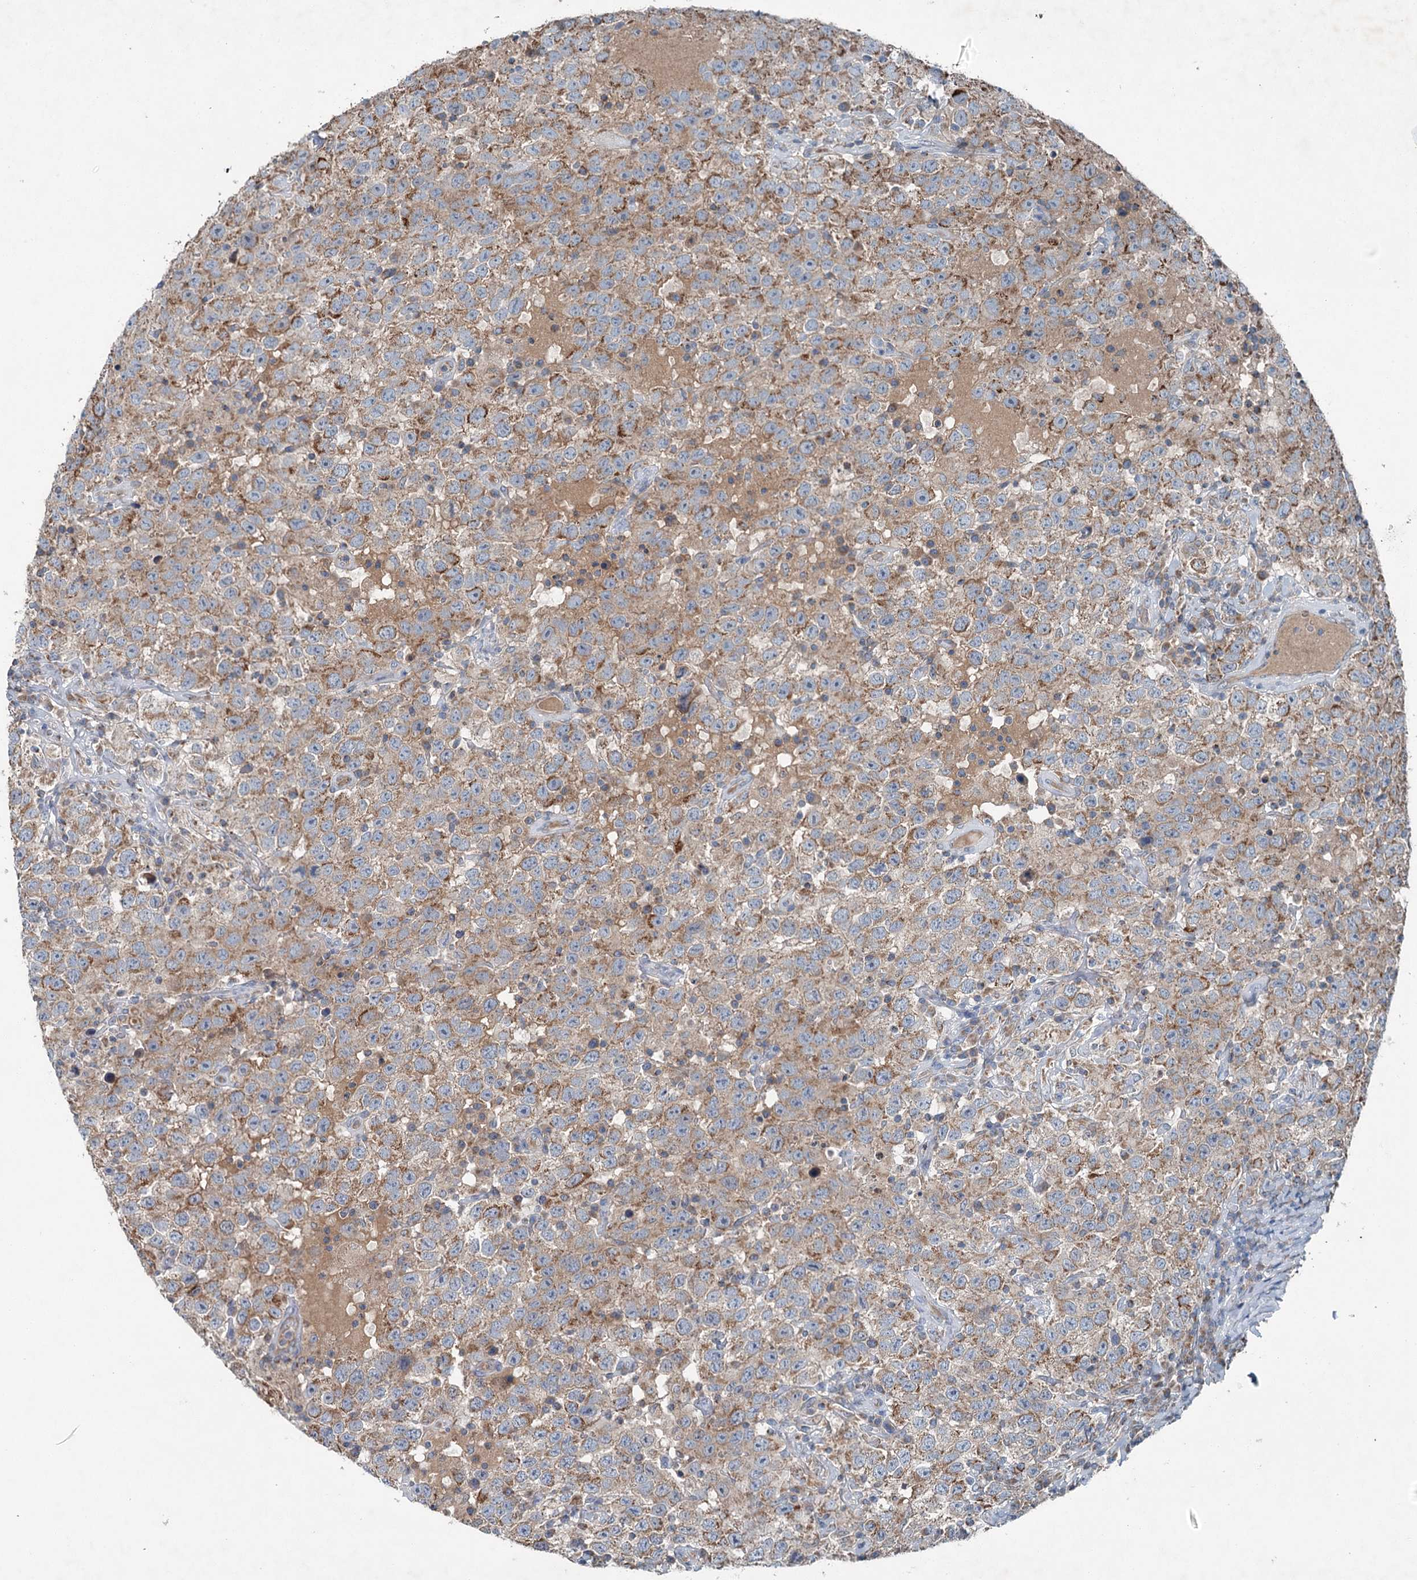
{"staining": {"intensity": "moderate", "quantity": ">75%", "location": "cytoplasmic/membranous"}, "tissue": "testis cancer", "cell_type": "Tumor cells", "image_type": "cancer", "snomed": [{"axis": "morphology", "description": "Seminoma, NOS"}, {"axis": "topography", "description": "Testis"}], "caption": "A micrograph showing moderate cytoplasmic/membranous expression in about >75% of tumor cells in testis seminoma, as visualized by brown immunohistochemical staining.", "gene": "CHCHD5", "patient": {"sex": "male", "age": 41}}